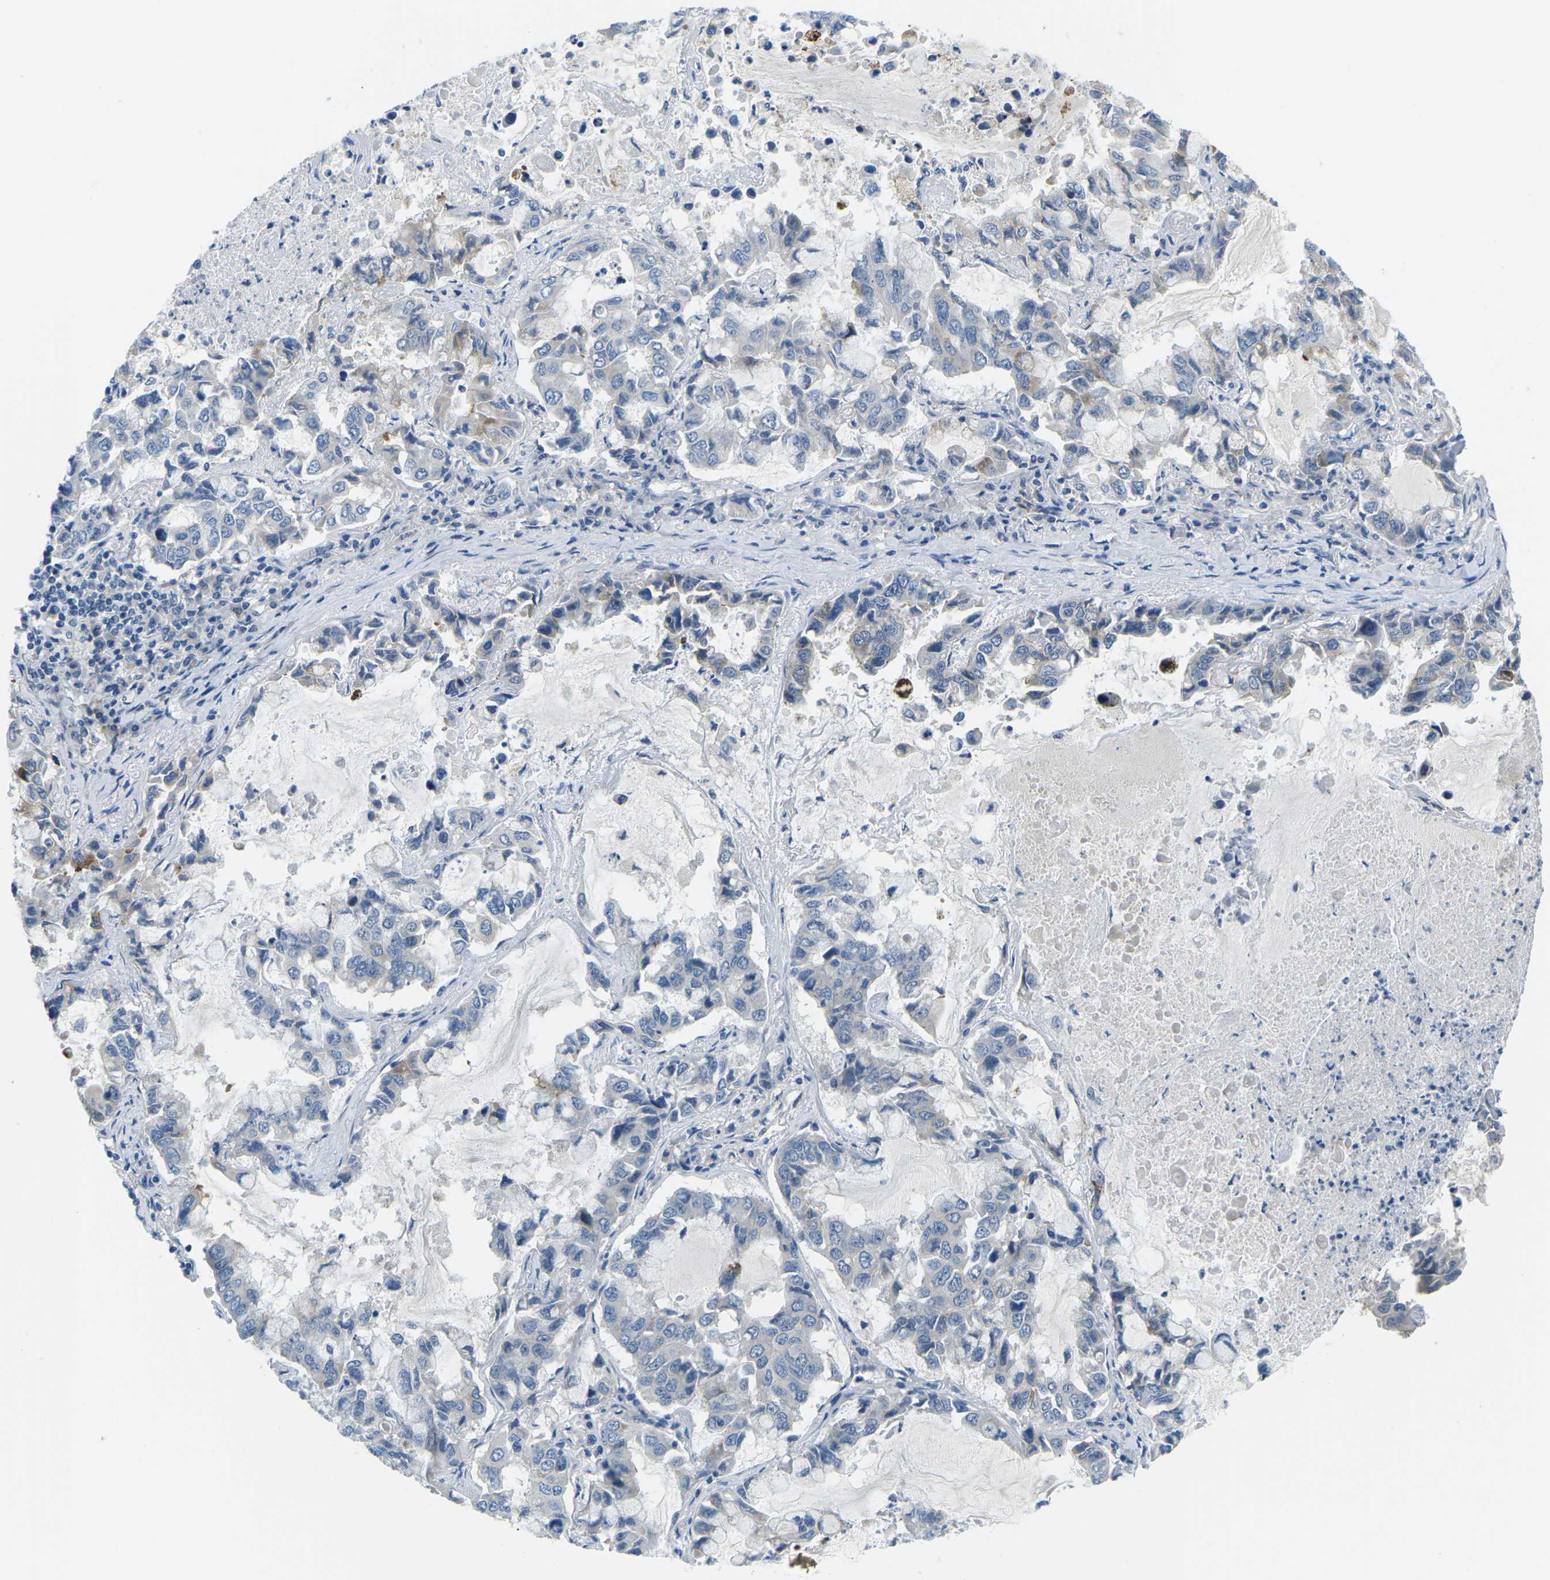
{"staining": {"intensity": "negative", "quantity": "none", "location": "none"}, "tissue": "lung cancer", "cell_type": "Tumor cells", "image_type": "cancer", "snomed": [{"axis": "morphology", "description": "Adenocarcinoma, NOS"}, {"axis": "topography", "description": "Lung"}], "caption": "The histopathology image exhibits no staining of tumor cells in lung cancer.", "gene": "CTNND1", "patient": {"sex": "male", "age": 64}}